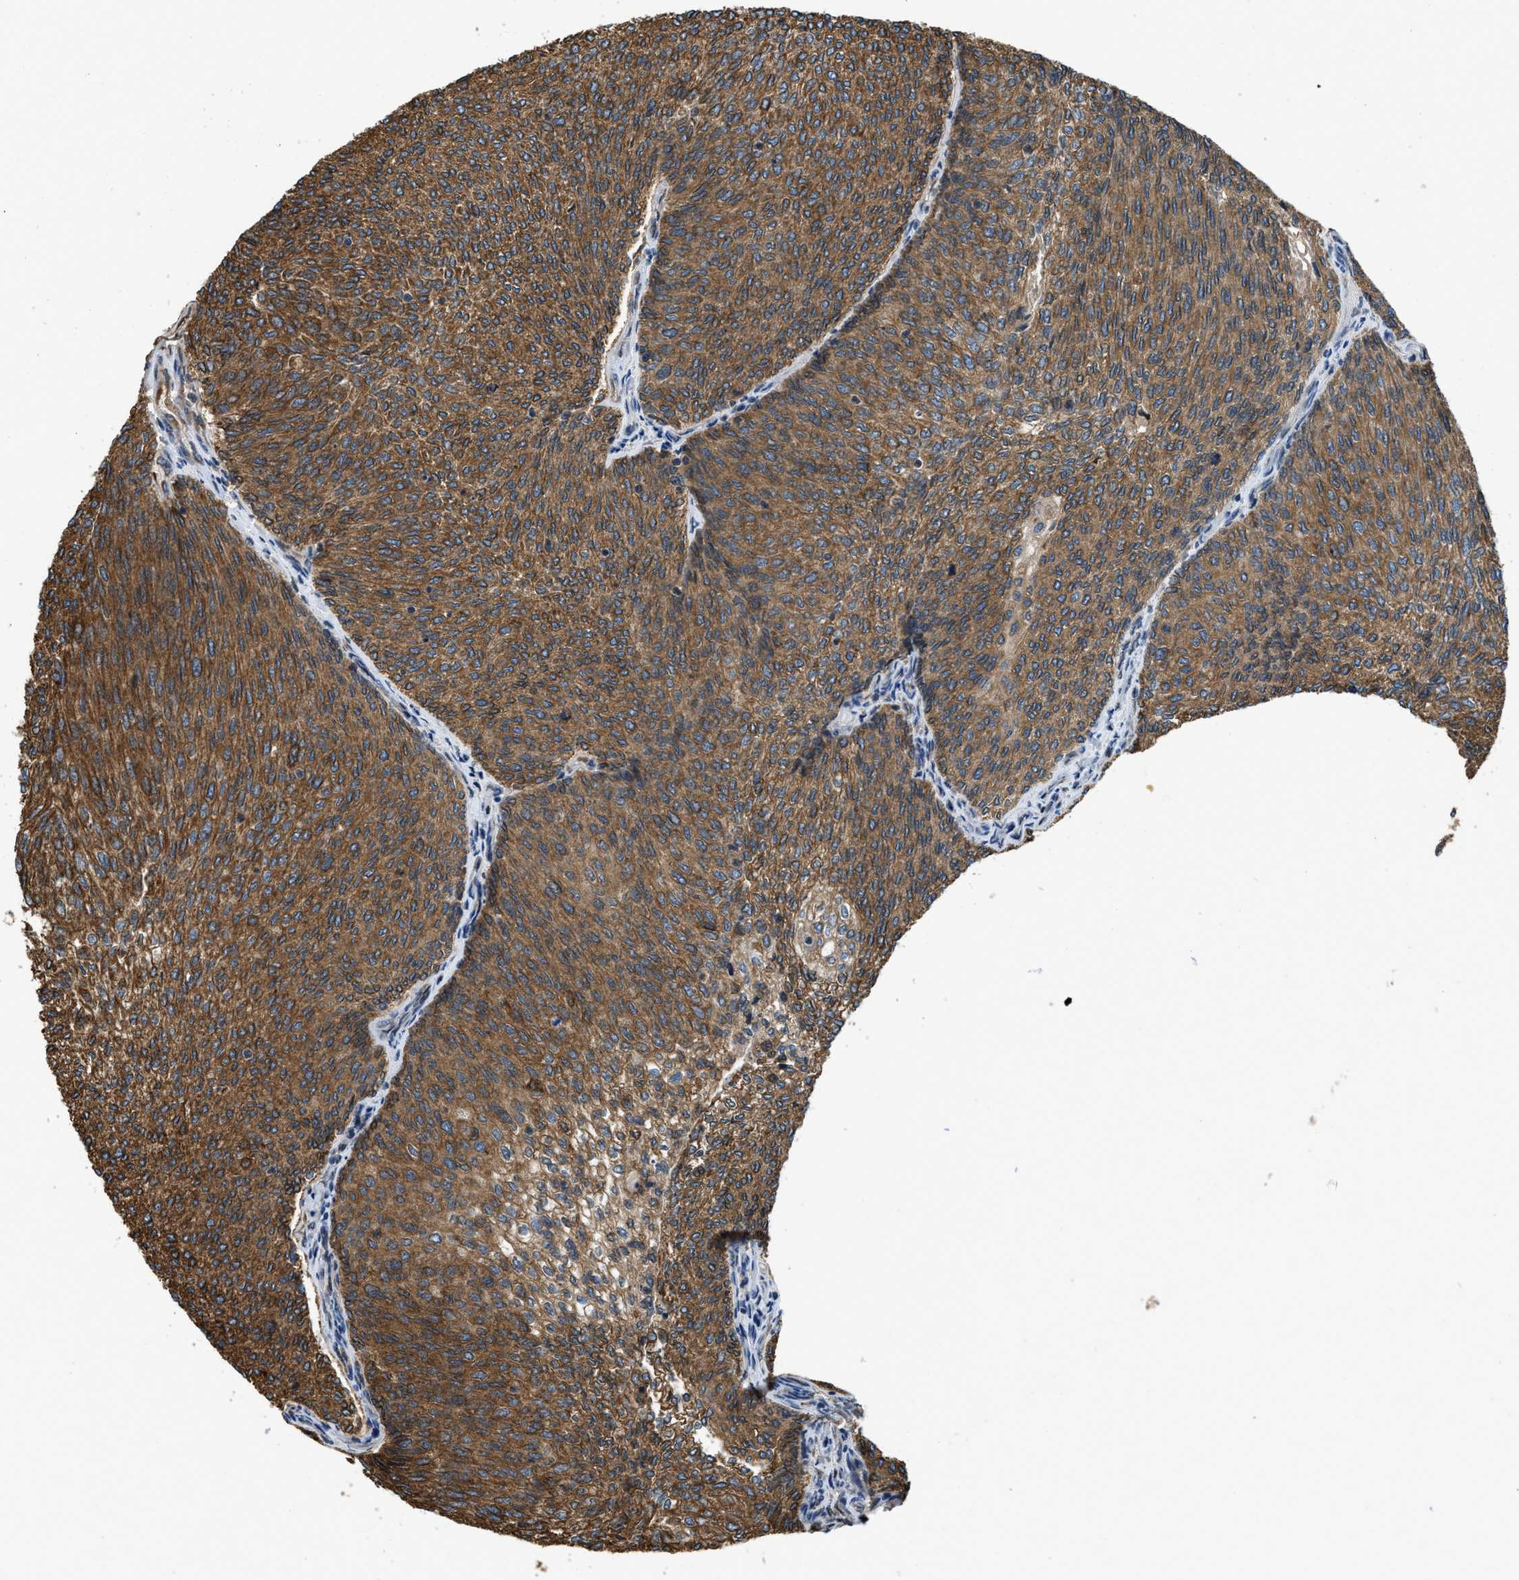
{"staining": {"intensity": "strong", "quantity": ">75%", "location": "cytoplasmic/membranous"}, "tissue": "urothelial cancer", "cell_type": "Tumor cells", "image_type": "cancer", "snomed": [{"axis": "morphology", "description": "Urothelial carcinoma, Low grade"}, {"axis": "topography", "description": "Urinary bladder"}], "caption": "An immunohistochemistry histopathology image of neoplastic tissue is shown. Protein staining in brown highlights strong cytoplasmic/membranous positivity in urothelial cancer within tumor cells.", "gene": "BCAP31", "patient": {"sex": "female", "age": 79}}